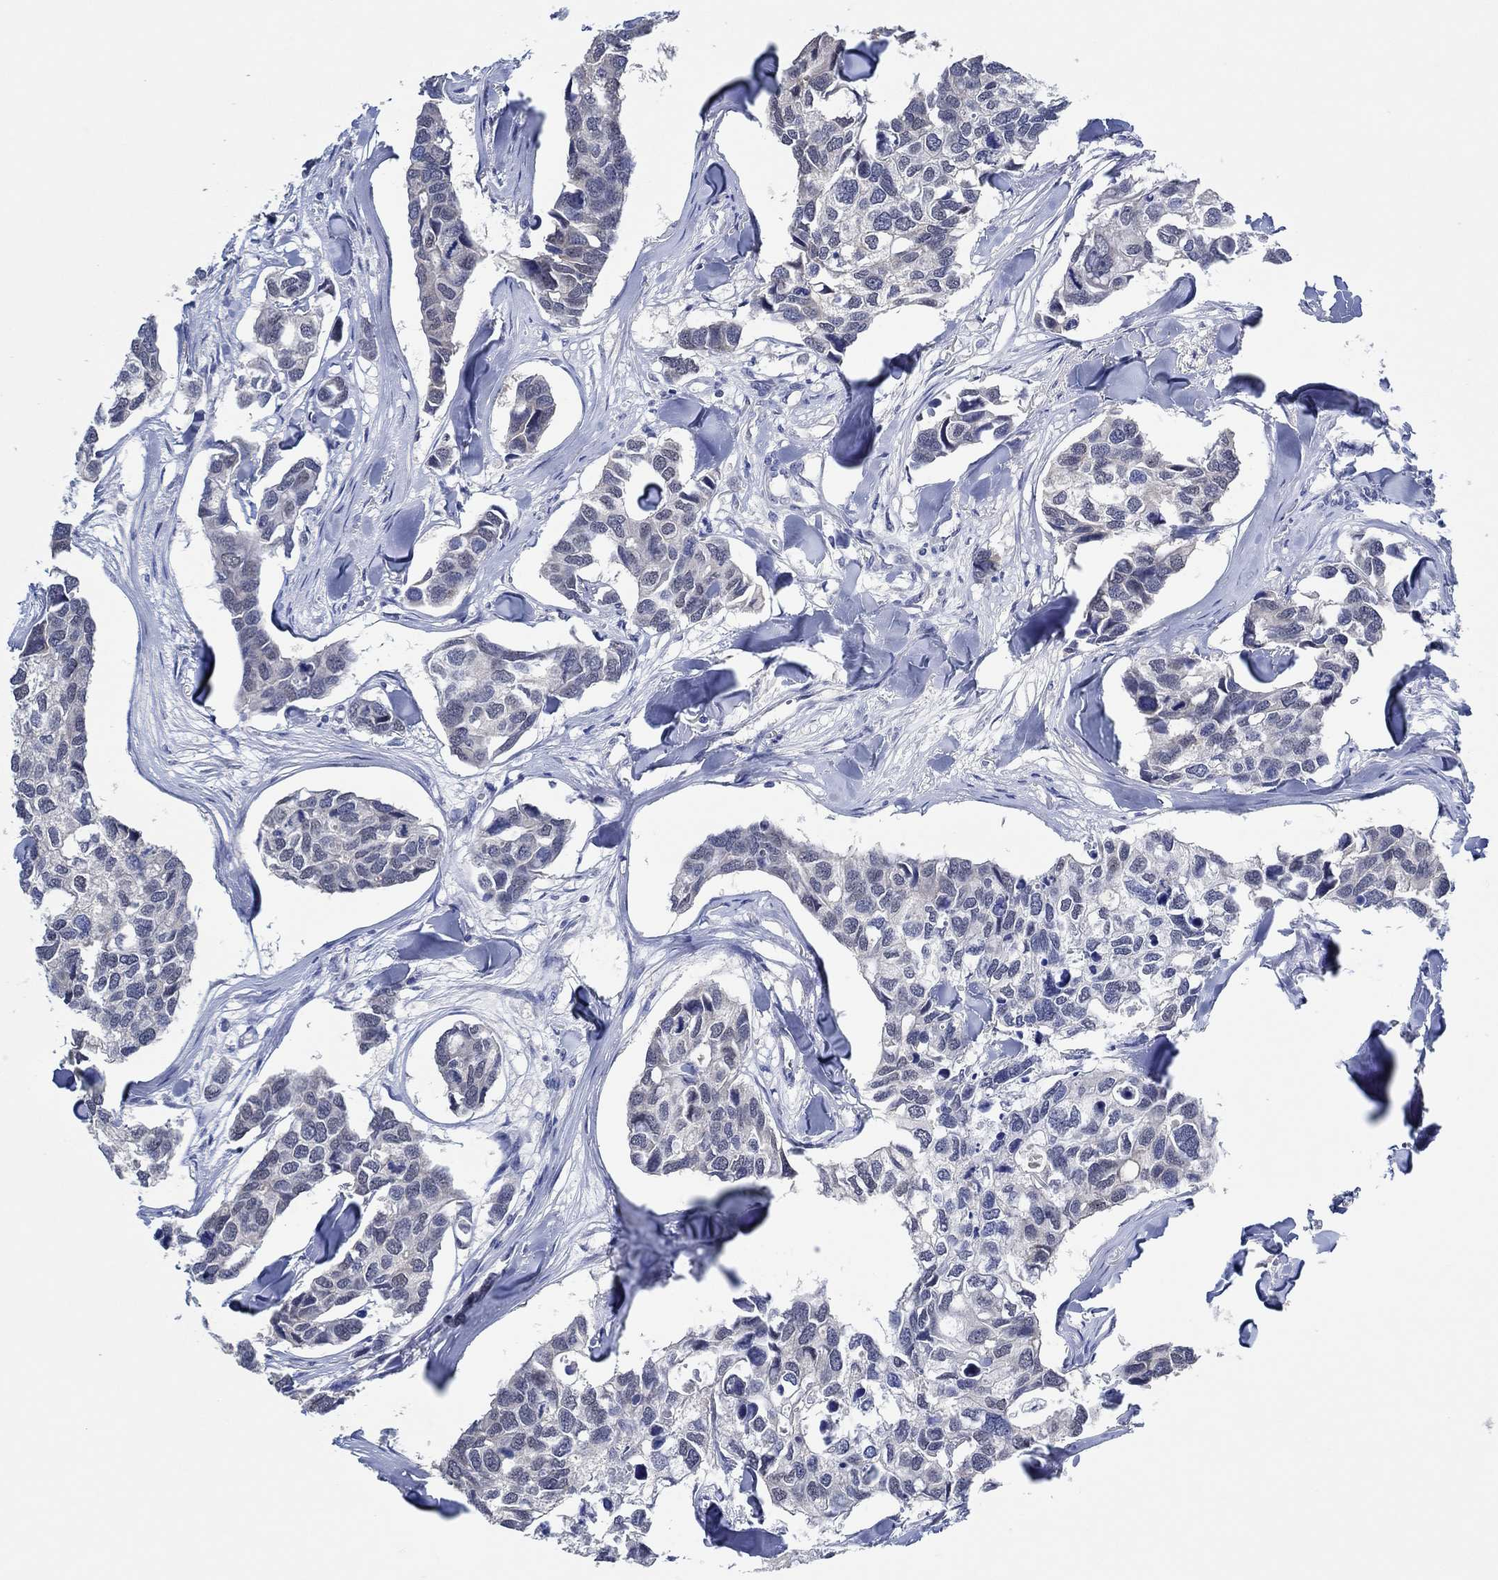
{"staining": {"intensity": "negative", "quantity": "none", "location": "none"}, "tissue": "breast cancer", "cell_type": "Tumor cells", "image_type": "cancer", "snomed": [{"axis": "morphology", "description": "Duct carcinoma"}, {"axis": "topography", "description": "Breast"}], "caption": "An IHC micrograph of breast cancer (invasive ductal carcinoma) is shown. There is no staining in tumor cells of breast cancer (invasive ductal carcinoma).", "gene": "PRRT3", "patient": {"sex": "female", "age": 83}}